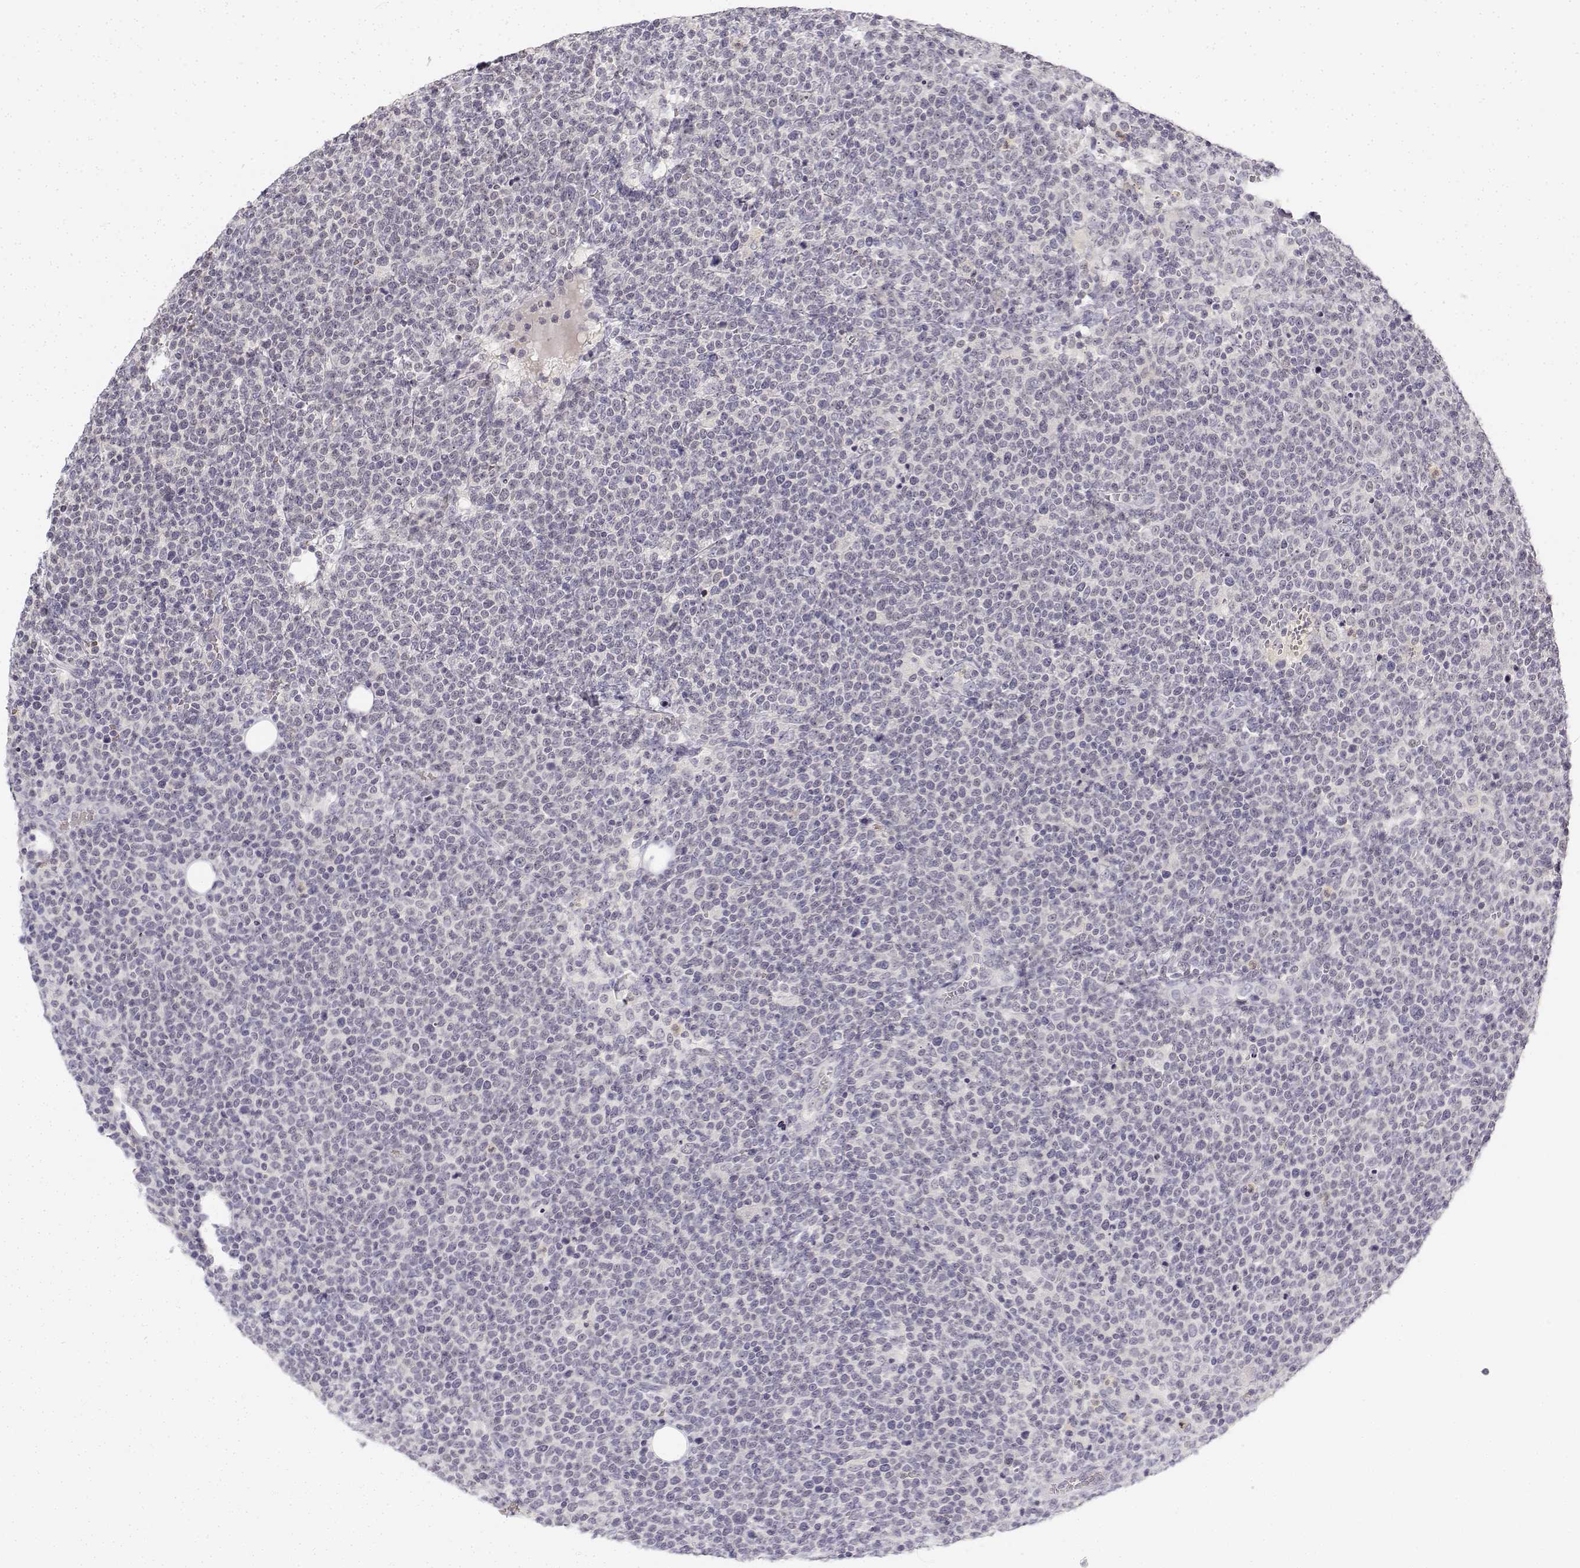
{"staining": {"intensity": "negative", "quantity": "none", "location": "none"}, "tissue": "lymphoma", "cell_type": "Tumor cells", "image_type": "cancer", "snomed": [{"axis": "morphology", "description": "Malignant lymphoma, non-Hodgkin's type, High grade"}, {"axis": "topography", "description": "Lymph node"}], "caption": "High power microscopy micrograph of an IHC photomicrograph of lymphoma, revealing no significant positivity in tumor cells.", "gene": "GLIPR1L2", "patient": {"sex": "male", "age": 61}}